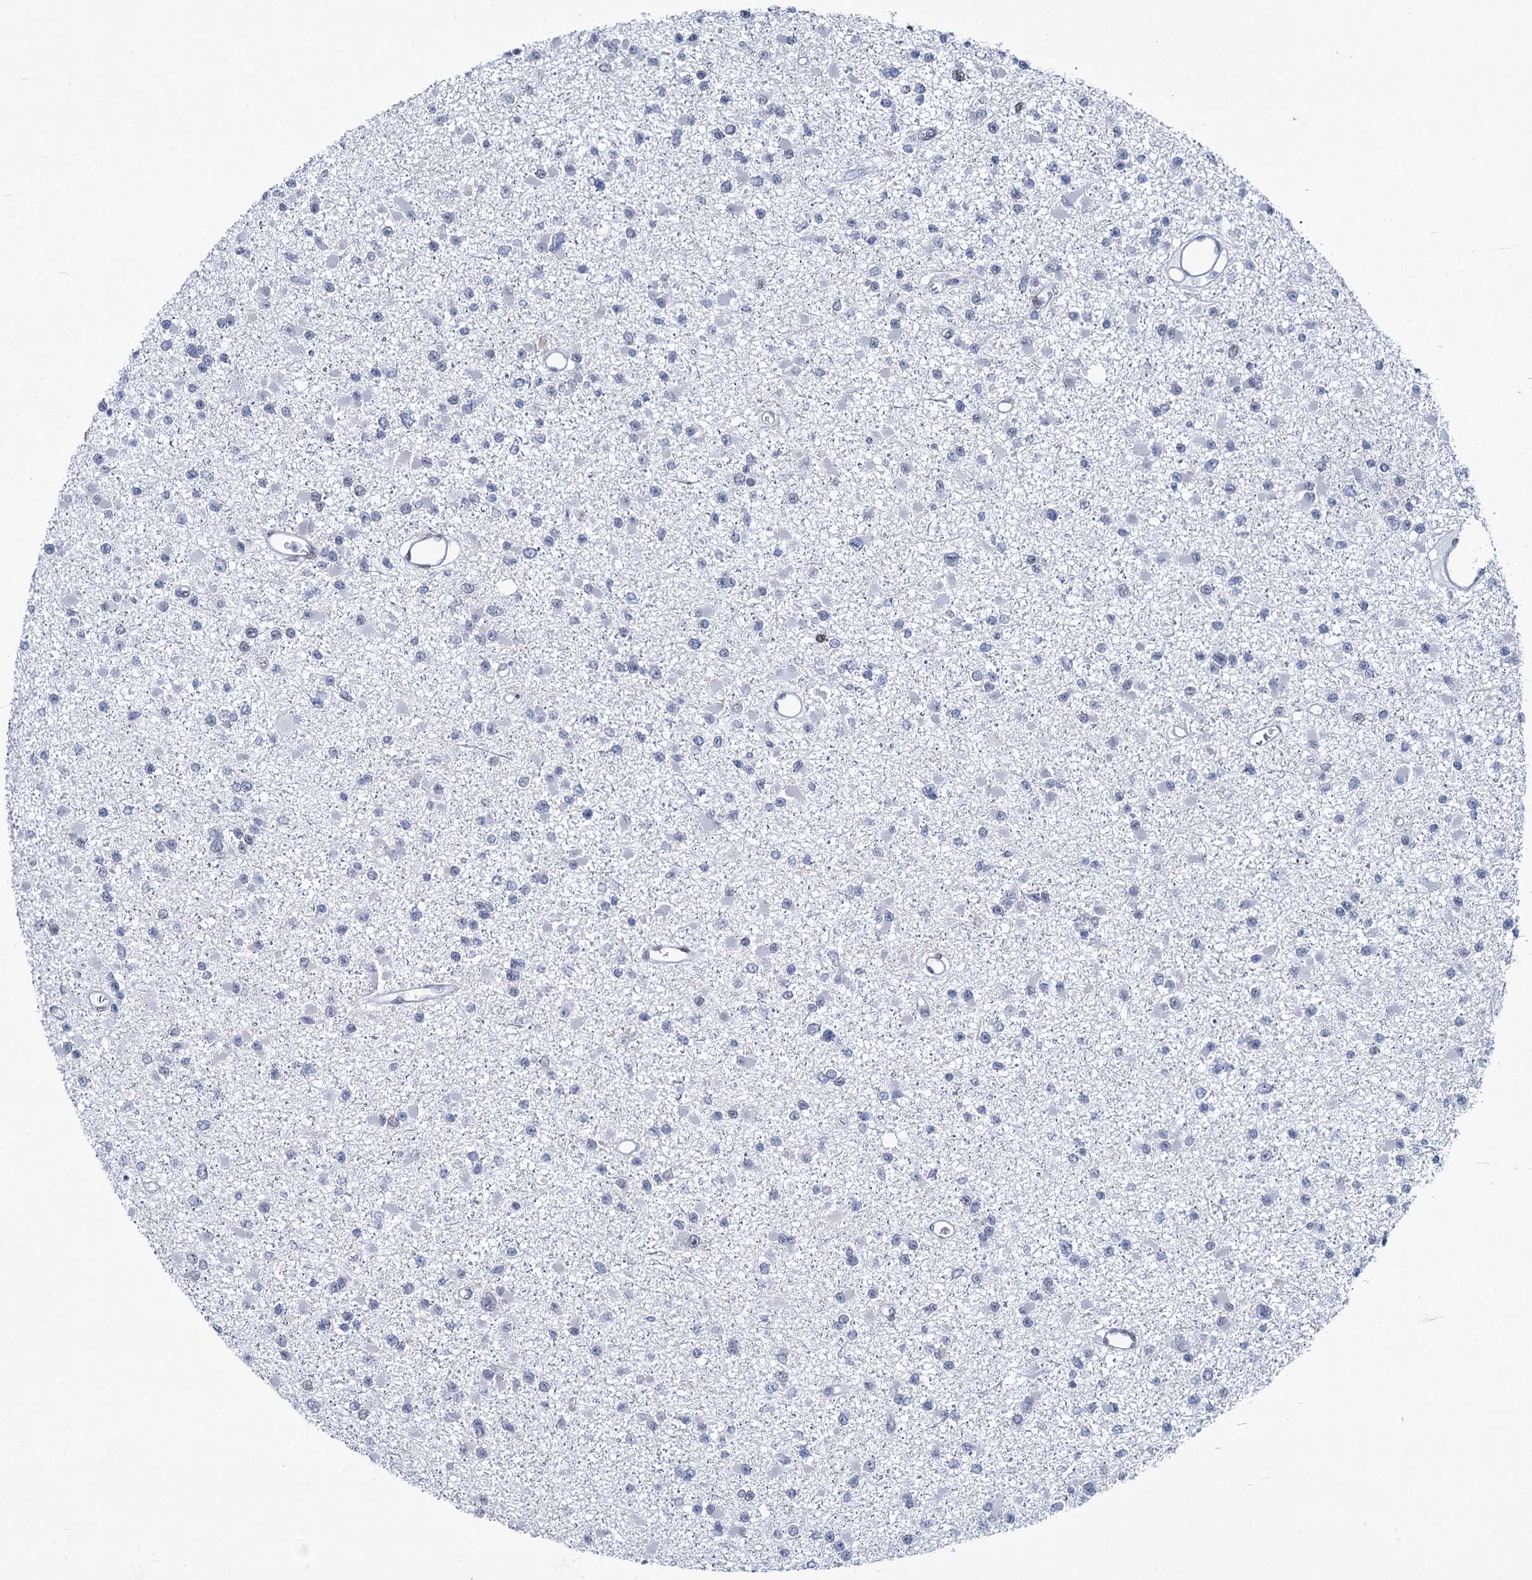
{"staining": {"intensity": "negative", "quantity": "none", "location": "none"}, "tissue": "glioma", "cell_type": "Tumor cells", "image_type": "cancer", "snomed": [{"axis": "morphology", "description": "Glioma, malignant, Low grade"}, {"axis": "topography", "description": "Brain"}], "caption": "Immunohistochemical staining of human malignant low-grade glioma displays no significant positivity in tumor cells. (DAB (3,3'-diaminobenzidine) IHC with hematoxylin counter stain).", "gene": "PRSS35", "patient": {"sex": "female", "age": 22}}